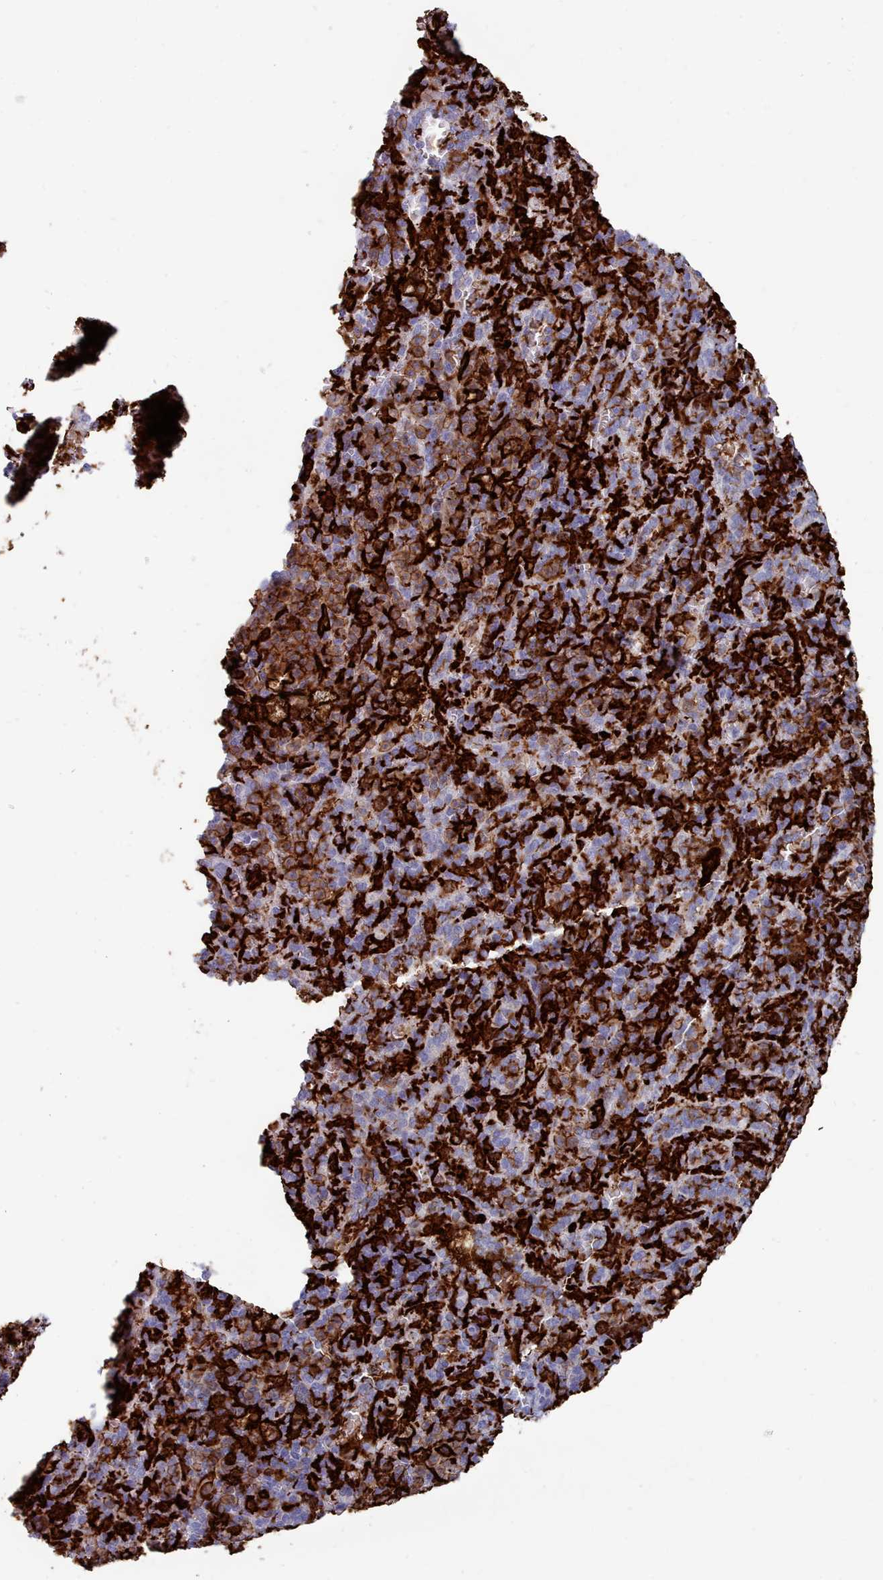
{"staining": {"intensity": "strong", "quantity": "25%-75%", "location": "cytoplasmic/membranous"}, "tissue": "spleen", "cell_type": "Cells in red pulp", "image_type": "normal", "snomed": [{"axis": "morphology", "description": "Normal tissue, NOS"}, {"axis": "topography", "description": "Spleen"}], "caption": "A brown stain shows strong cytoplasmic/membranous positivity of a protein in cells in red pulp of benign human spleen. The staining was performed using DAB to visualize the protein expression in brown, while the nuclei were stained in blue with hematoxylin (Magnification: 20x).", "gene": "AIF1", "patient": {"sex": "female", "age": 21}}